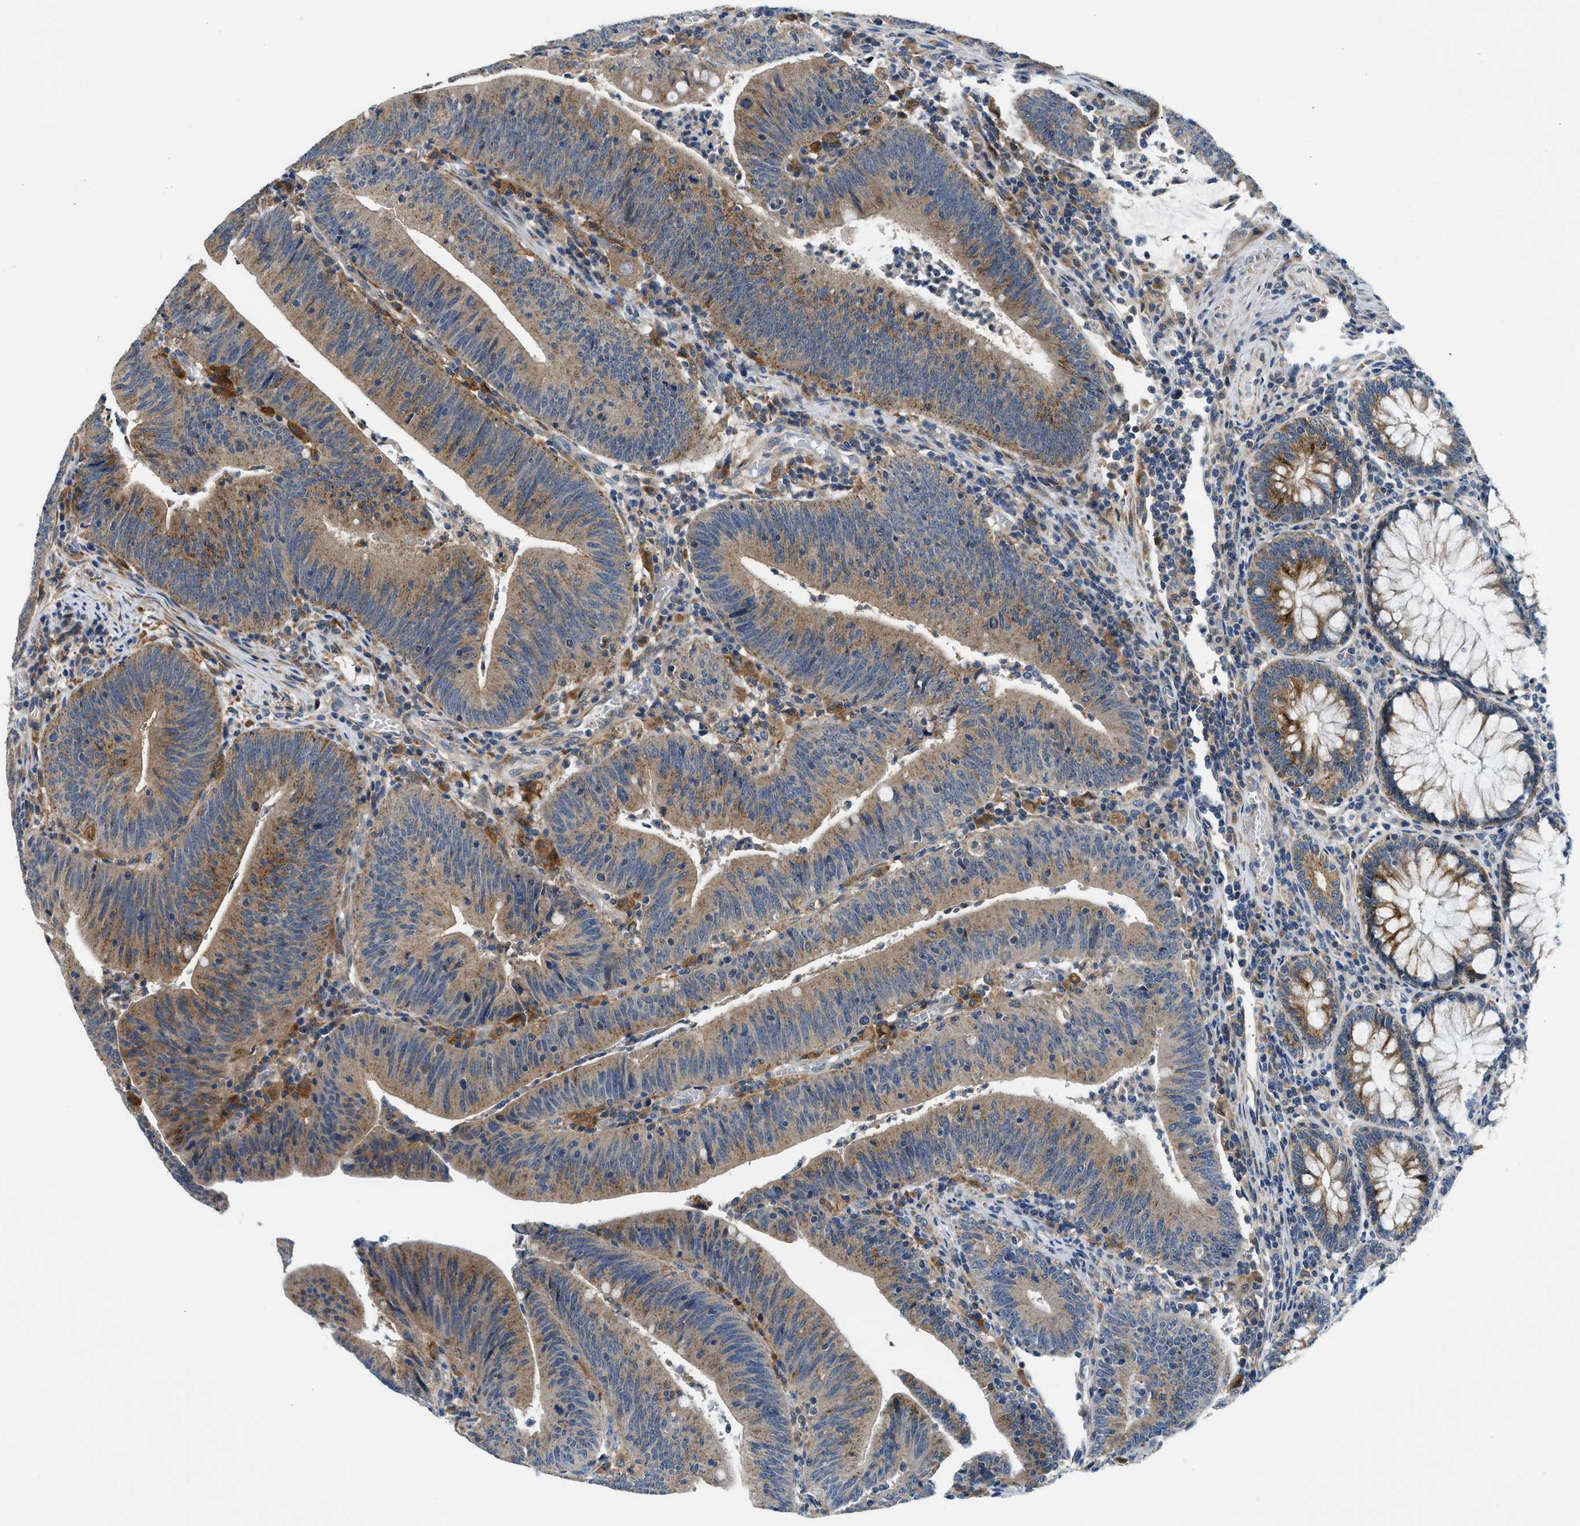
{"staining": {"intensity": "moderate", "quantity": ">75%", "location": "cytoplasmic/membranous"}, "tissue": "colorectal cancer", "cell_type": "Tumor cells", "image_type": "cancer", "snomed": [{"axis": "morphology", "description": "Normal tissue, NOS"}, {"axis": "morphology", "description": "Adenocarcinoma, NOS"}, {"axis": "topography", "description": "Rectum"}], "caption": "Protein staining of colorectal cancer tissue reveals moderate cytoplasmic/membranous expression in approximately >75% of tumor cells.", "gene": "LPIN2", "patient": {"sex": "female", "age": 66}}